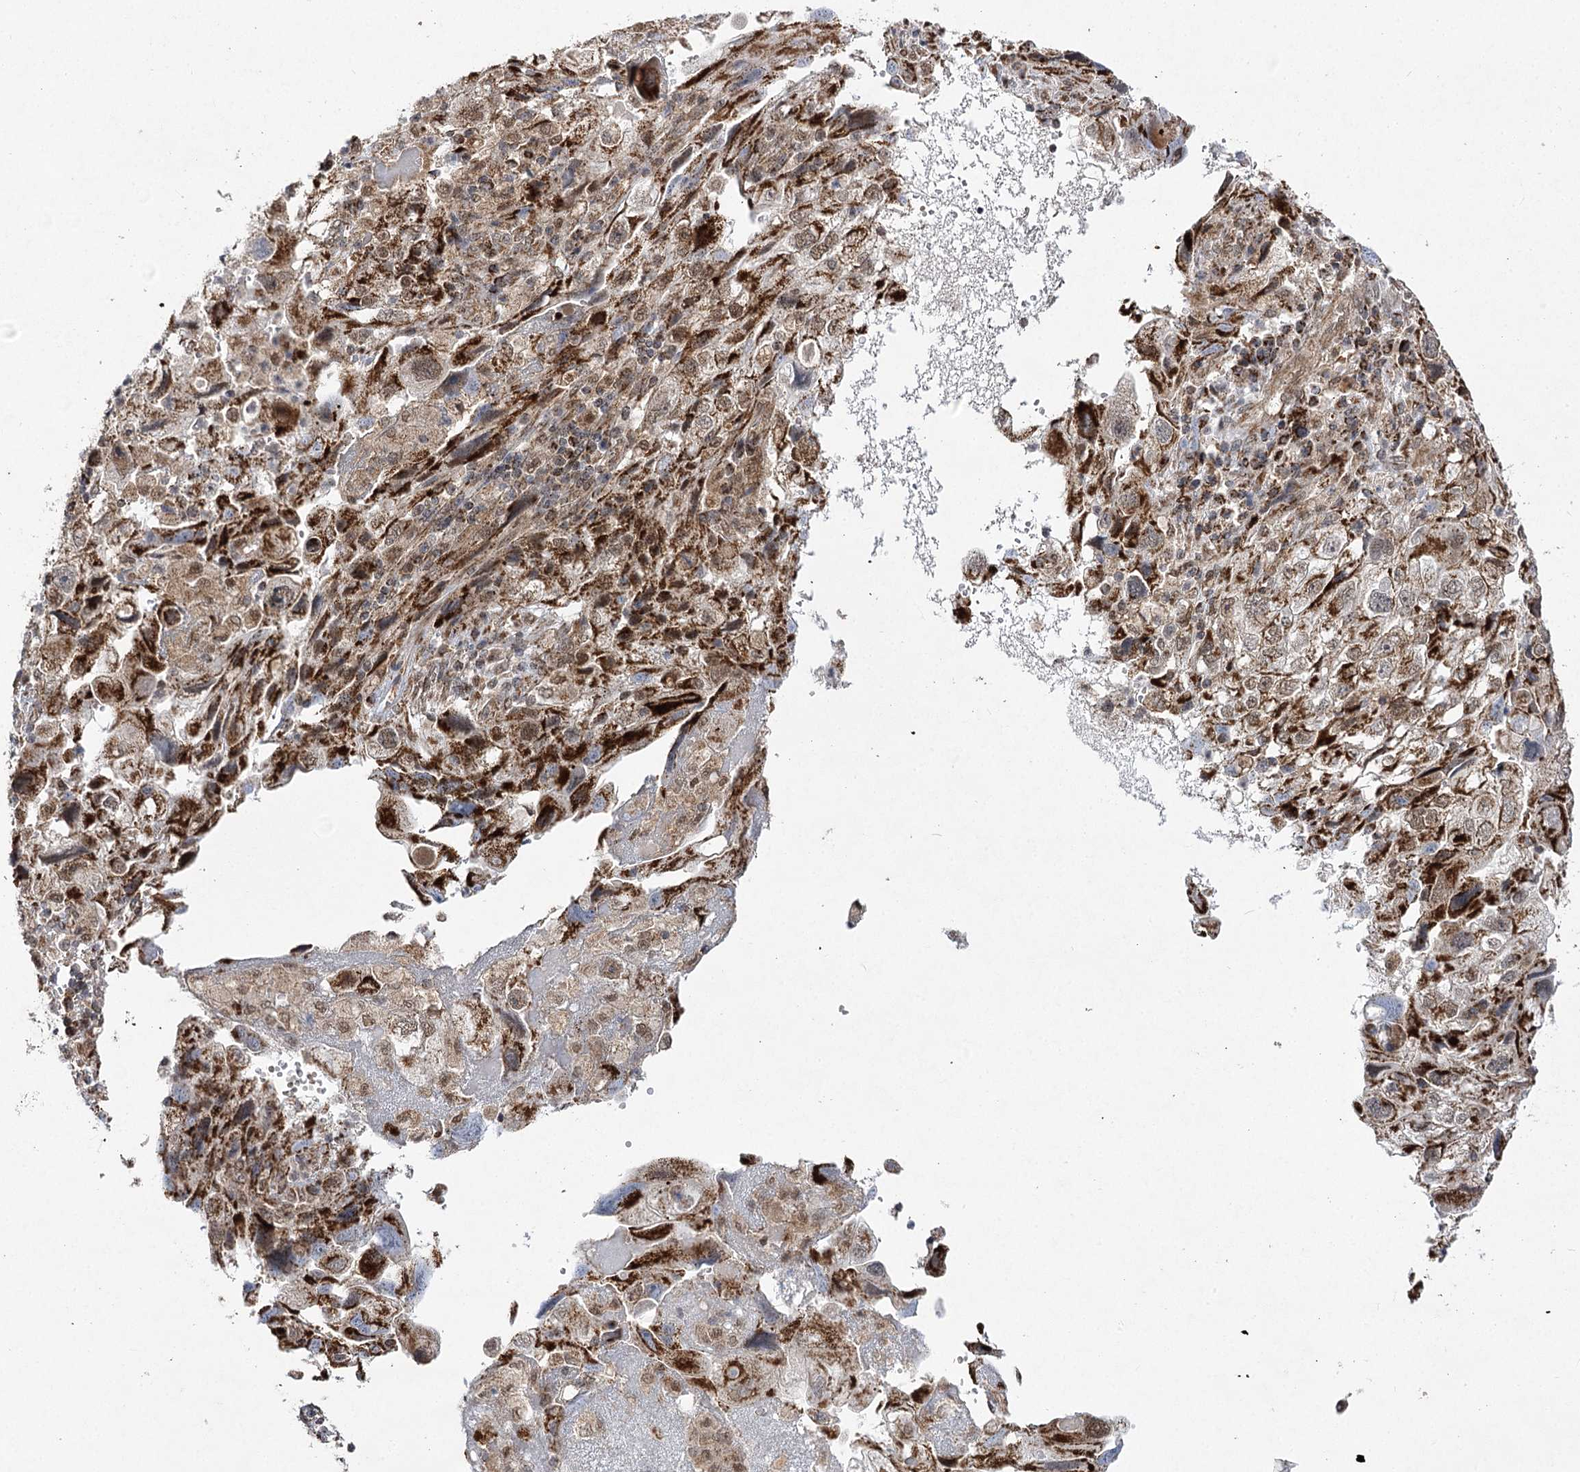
{"staining": {"intensity": "moderate", "quantity": ">75%", "location": "cytoplasmic/membranous,nuclear"}, "tissue": "endometrial cancer", "cell_type": "Tumor cells", "image_type": "cancer", "snomed": [{"axis": "morphology", "description": "Adenocarcinoma, NOS"}, {"axis": "topography", "description": "Endometrium"}], "caption": "A medium amount of moderate cytoplasmic/membranous and nuclear expression is identified in about >75% of tumor cells in endometrial adenocarcinoma tissue.", "gene": "SLC4A1AP", "patient": {"sex": "female", "age": 49}}